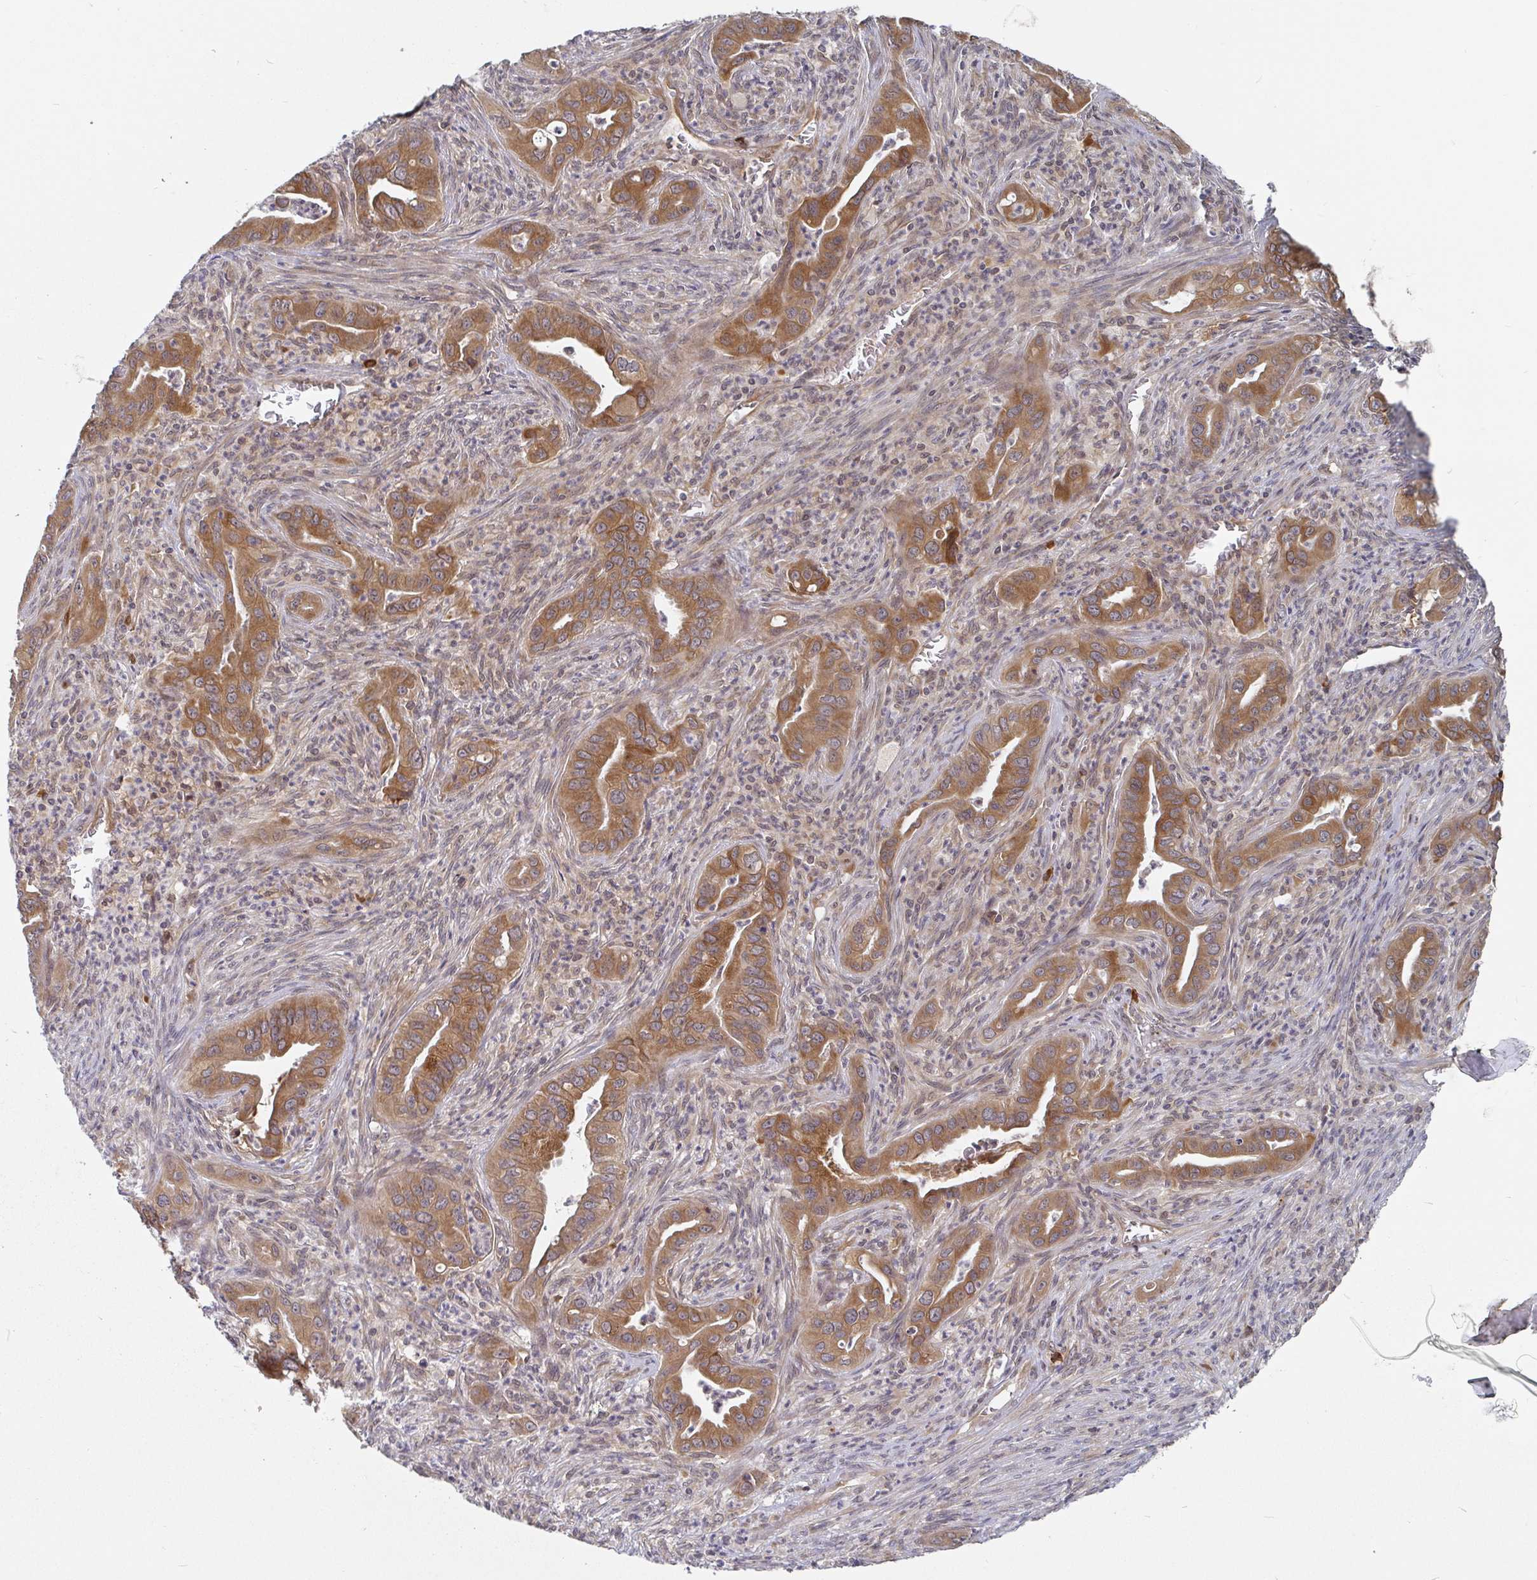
{"staining": {"intensity": "moderate", "quantity": ">75%", "location": "cytoplasmic/membranous"}, "tissue": "lung cancer", "cell_type": "Tumor cells", "image_type": "cancer", "snomed": [{"axis": "morphology", "description": "Adenocarcinoma, NOS"}, {"axis": "topography", "description": "Lung"}], "caption": "A histopathology image of lung cancer (adenocarcinoma) stained for a protein displays moderate cytoplasmic/membranous brown staining in tumor cells. (IHC, brightfield microscopy, high magnification).", "gene": "ALG1", "patient": {"sex": "male", "age": 65}}